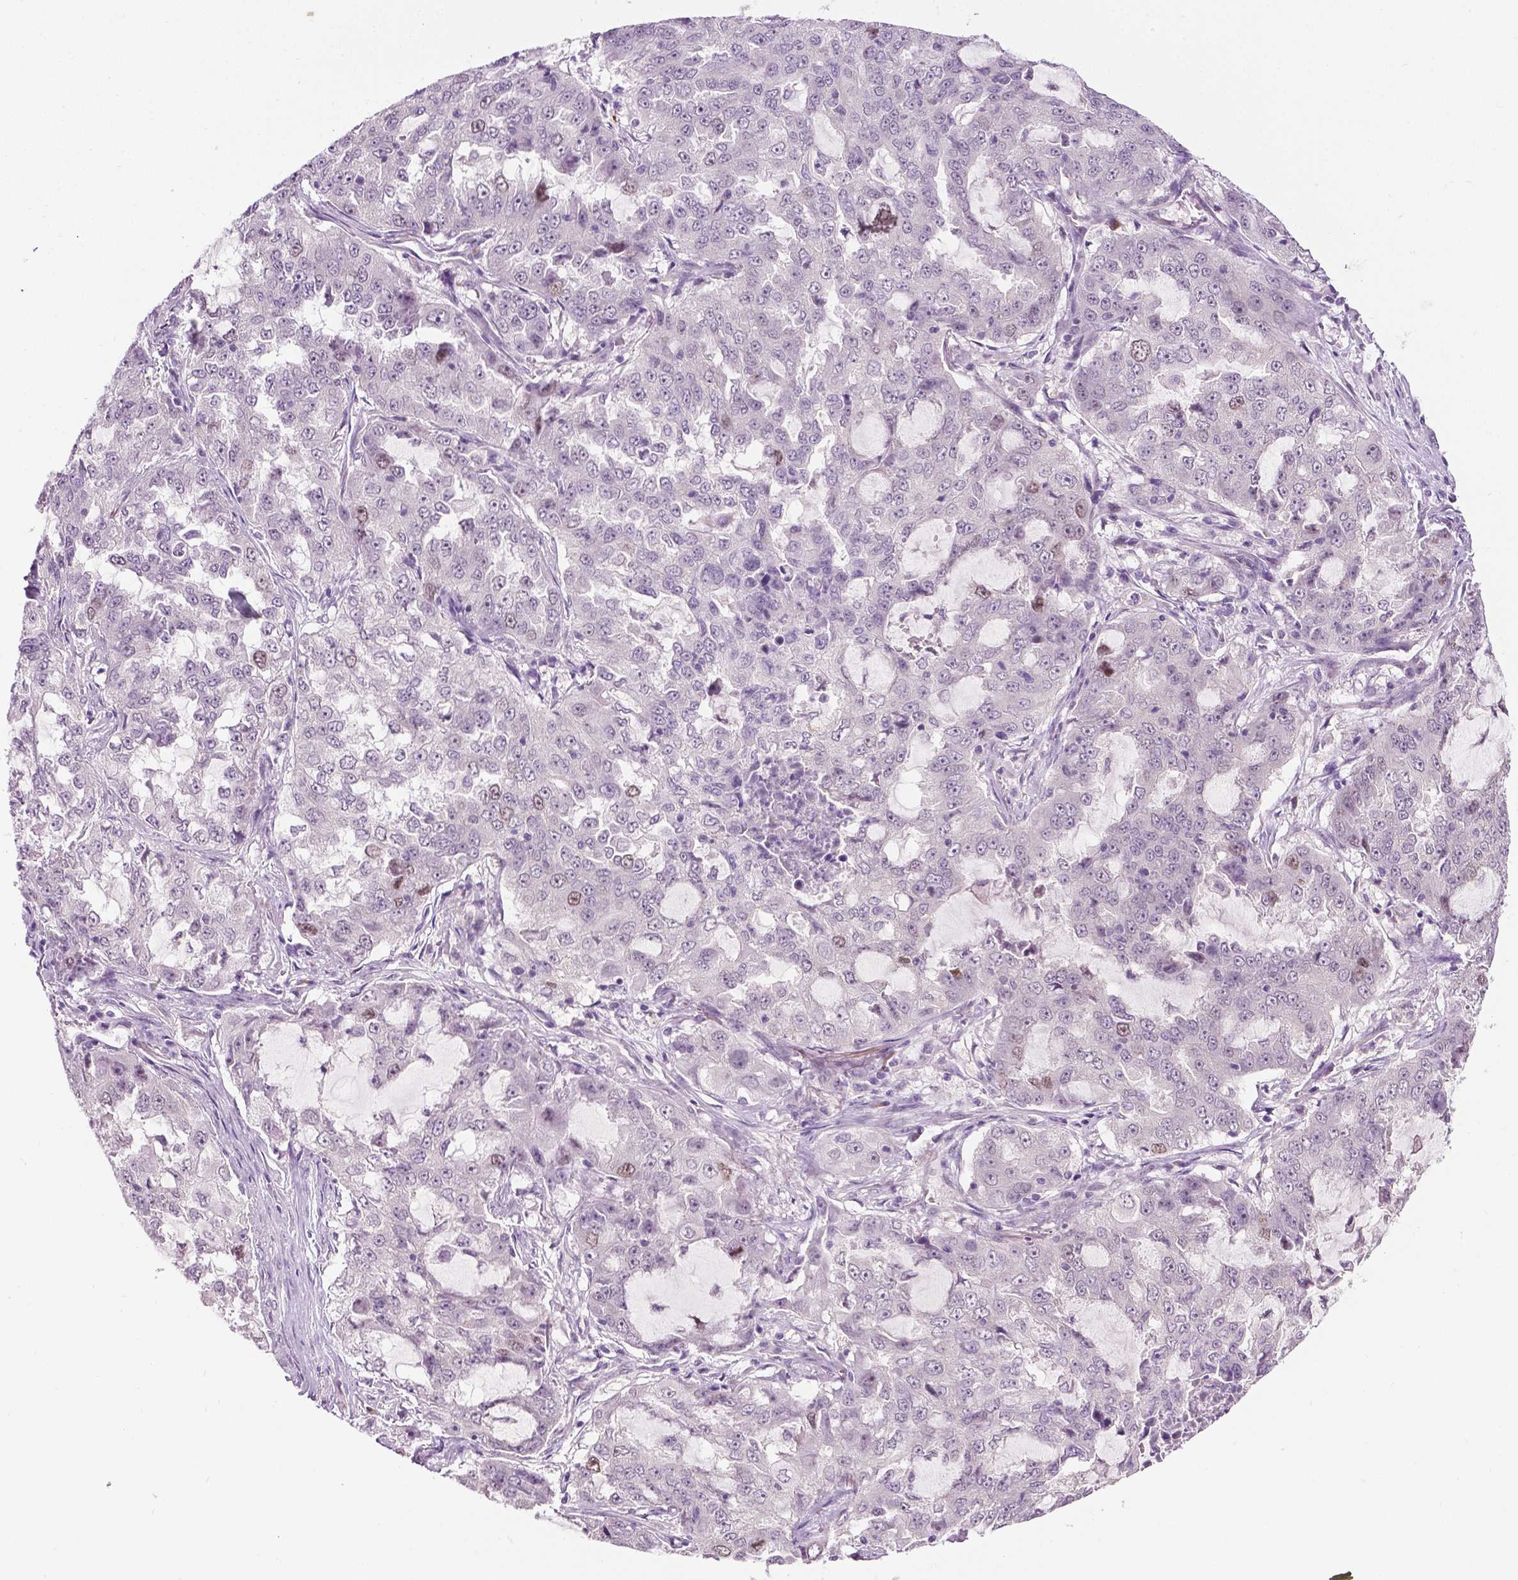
{"staining": {"intensity": "weak", "quantity": "<25%", "location": "nuclear"}, "tissue": "lung cancer", "cell_type": "Tumor cells", "image_type": "cancer", "snomed": [{"axis": "morphology", "description": "Adenocarcinoma, NOS"}, {"axis": "topography", "description": "Lung"}], "caption": "IHC of human adenocarcinoma (lung) demonstrates no positivity in tumor cells. Brightfield microscopy of IHC stained with DAB (brown) and hematoxylin (blue), captured at high magnification.", "gene": "DENND4A", "patient": {"sex": "female", "age": 61}}